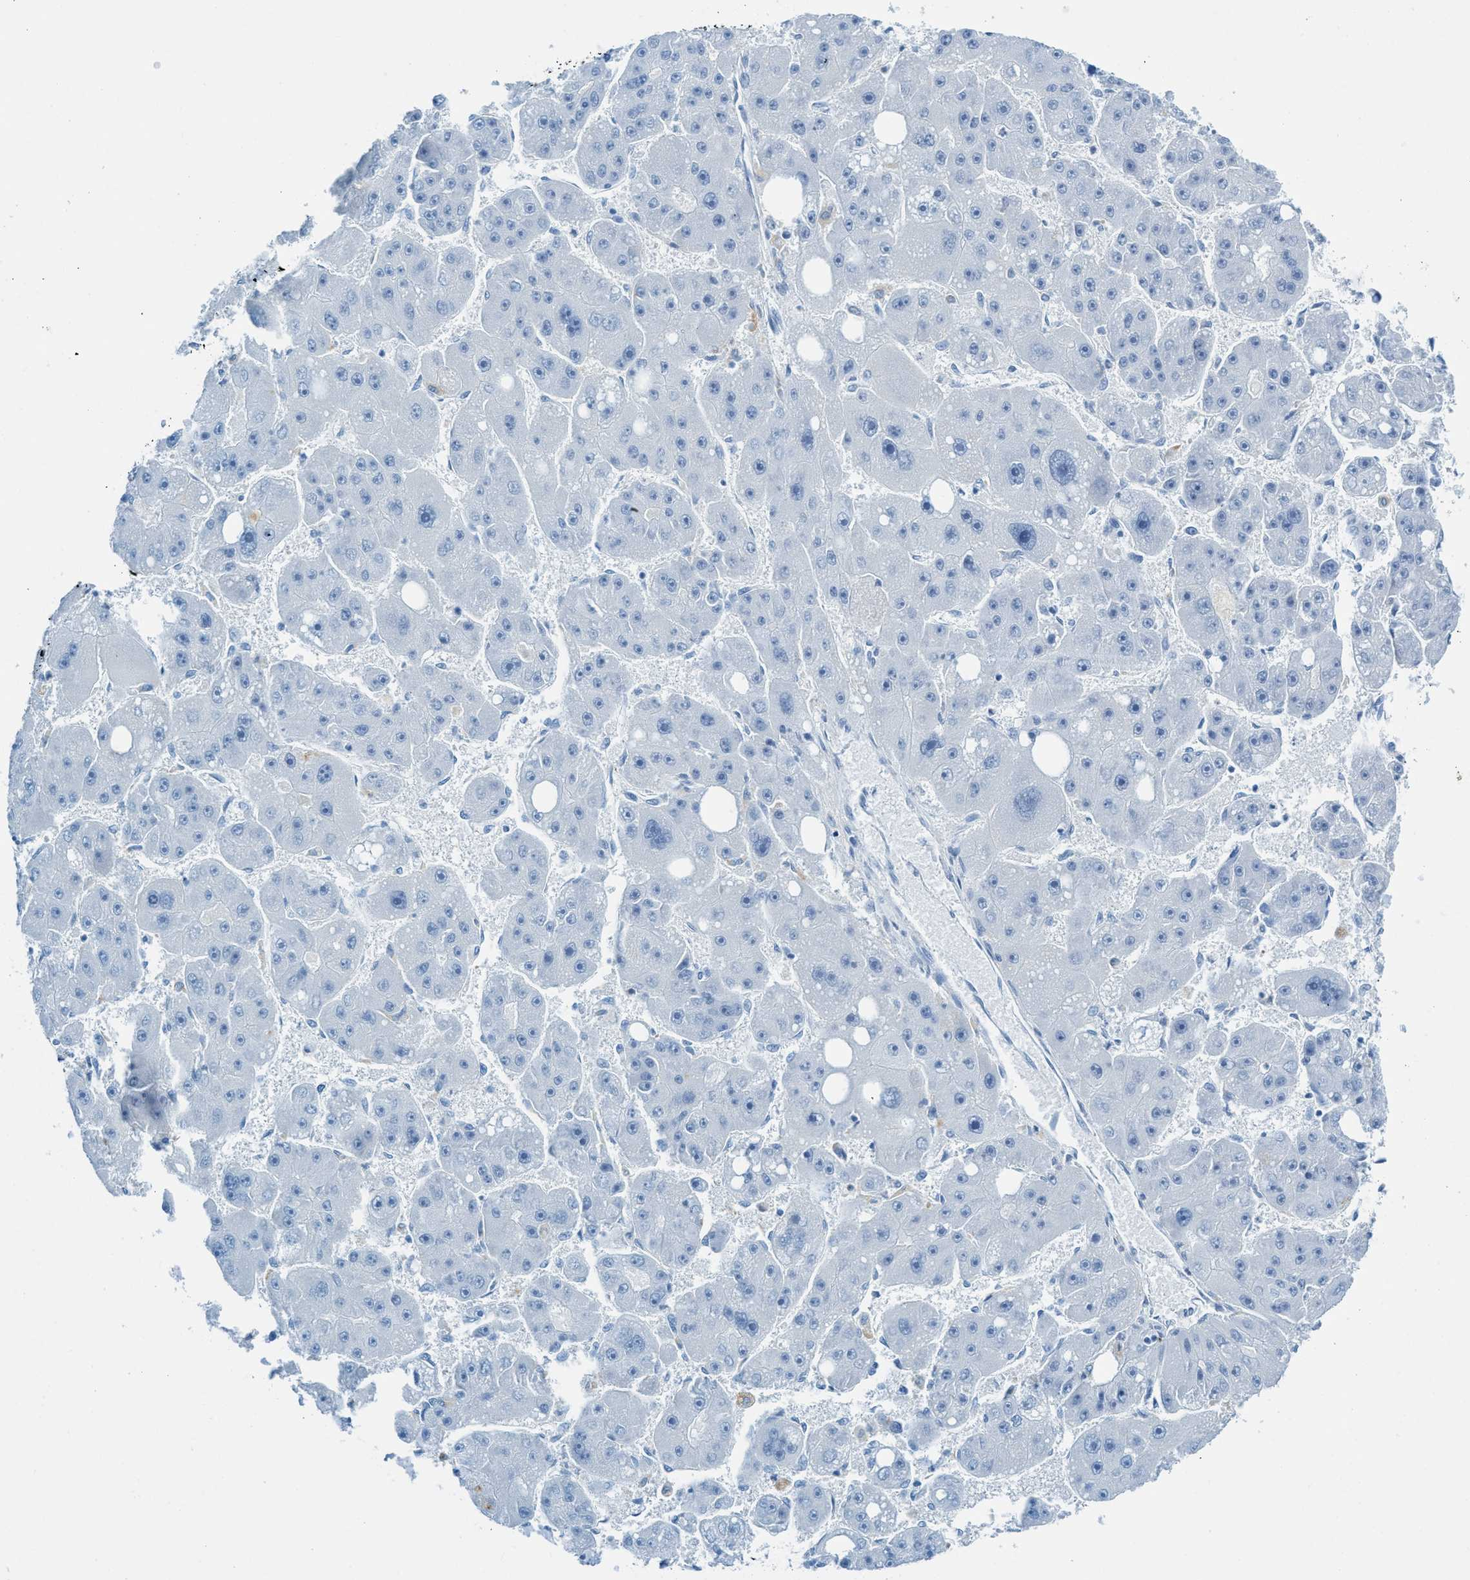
{"staining": {"intensity": "negative", "quantity": "none", "location": "none"}, "tissue": "liver cancer", "cell_type": "Tumor cells", "image_type": "cancer", "snomed": [{"axis": "morphology", "description": "Carcinoma, Hepatocellular, NOS"}, {"axis": "topography", "description": "Liver"}], "caption": "This is an IHC histopathology image of liver cancer. There is no staining in tumor cells.", "gene": "C21orf62", "patient": {"sex": "female", "age": 61}}